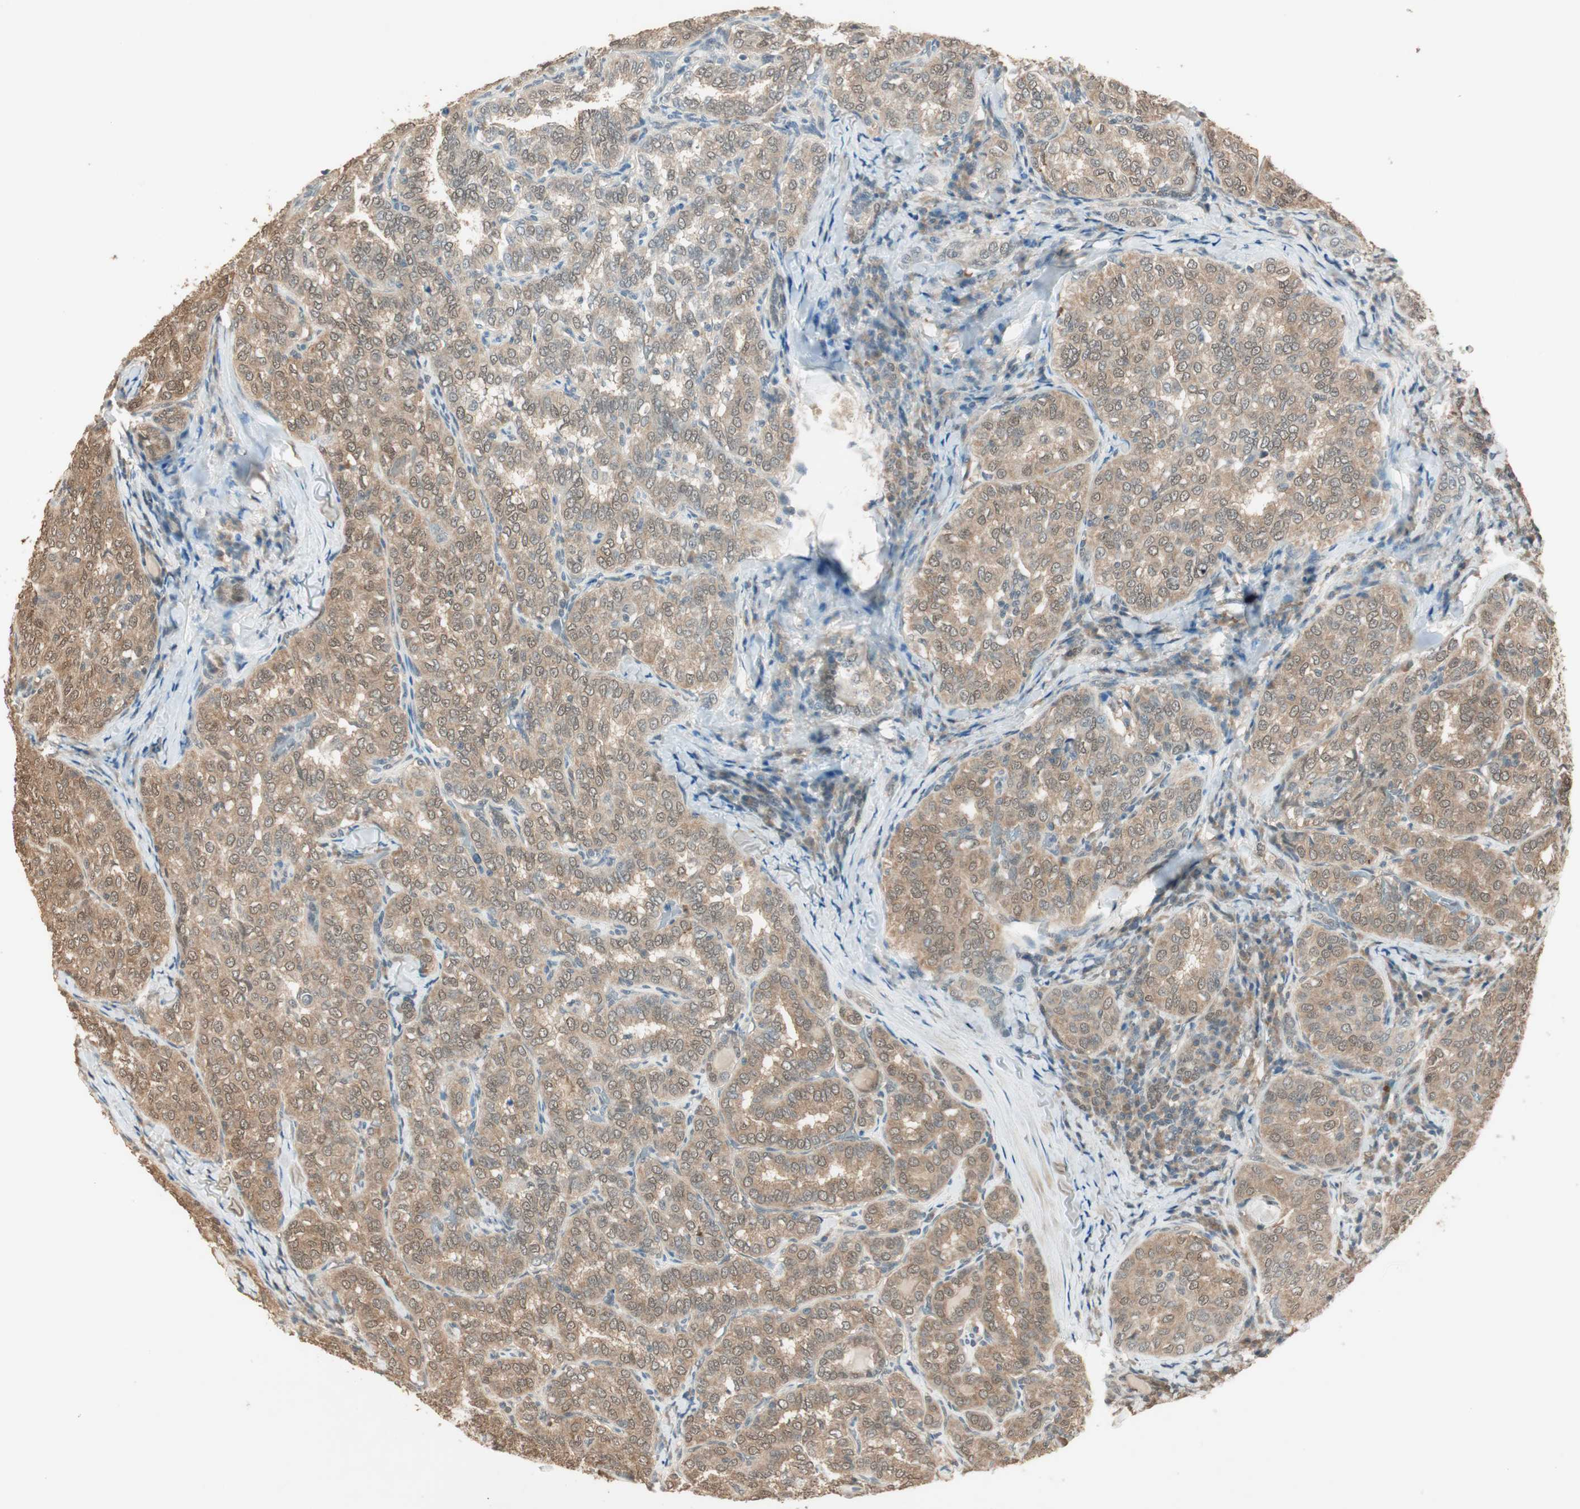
{"staining": {"intensity": "weak", "quantity": ">75%", "location": "cytoplasmic/membranous"}, "tissue": "thyroid cancer", "cell_type": "Tumor cells", "image_type": "cancer", "snomed": [{"axis": "morphology", "description": "Normal tissue, NOS"}, {"axis": "morphology", "description": "Papillary adenocarcinoma, NOS"}, {"axis": "topography", "description": "Thyroid gland"}], "caption": "Approximately >75% of tumor cells in thyroid cancer exhibit weak cytoplasmic/membranous protein expression as visualized by brown immunohistochemical staining.", "gene": "USP5", "patient": {"sex": "female", "age": 30}}